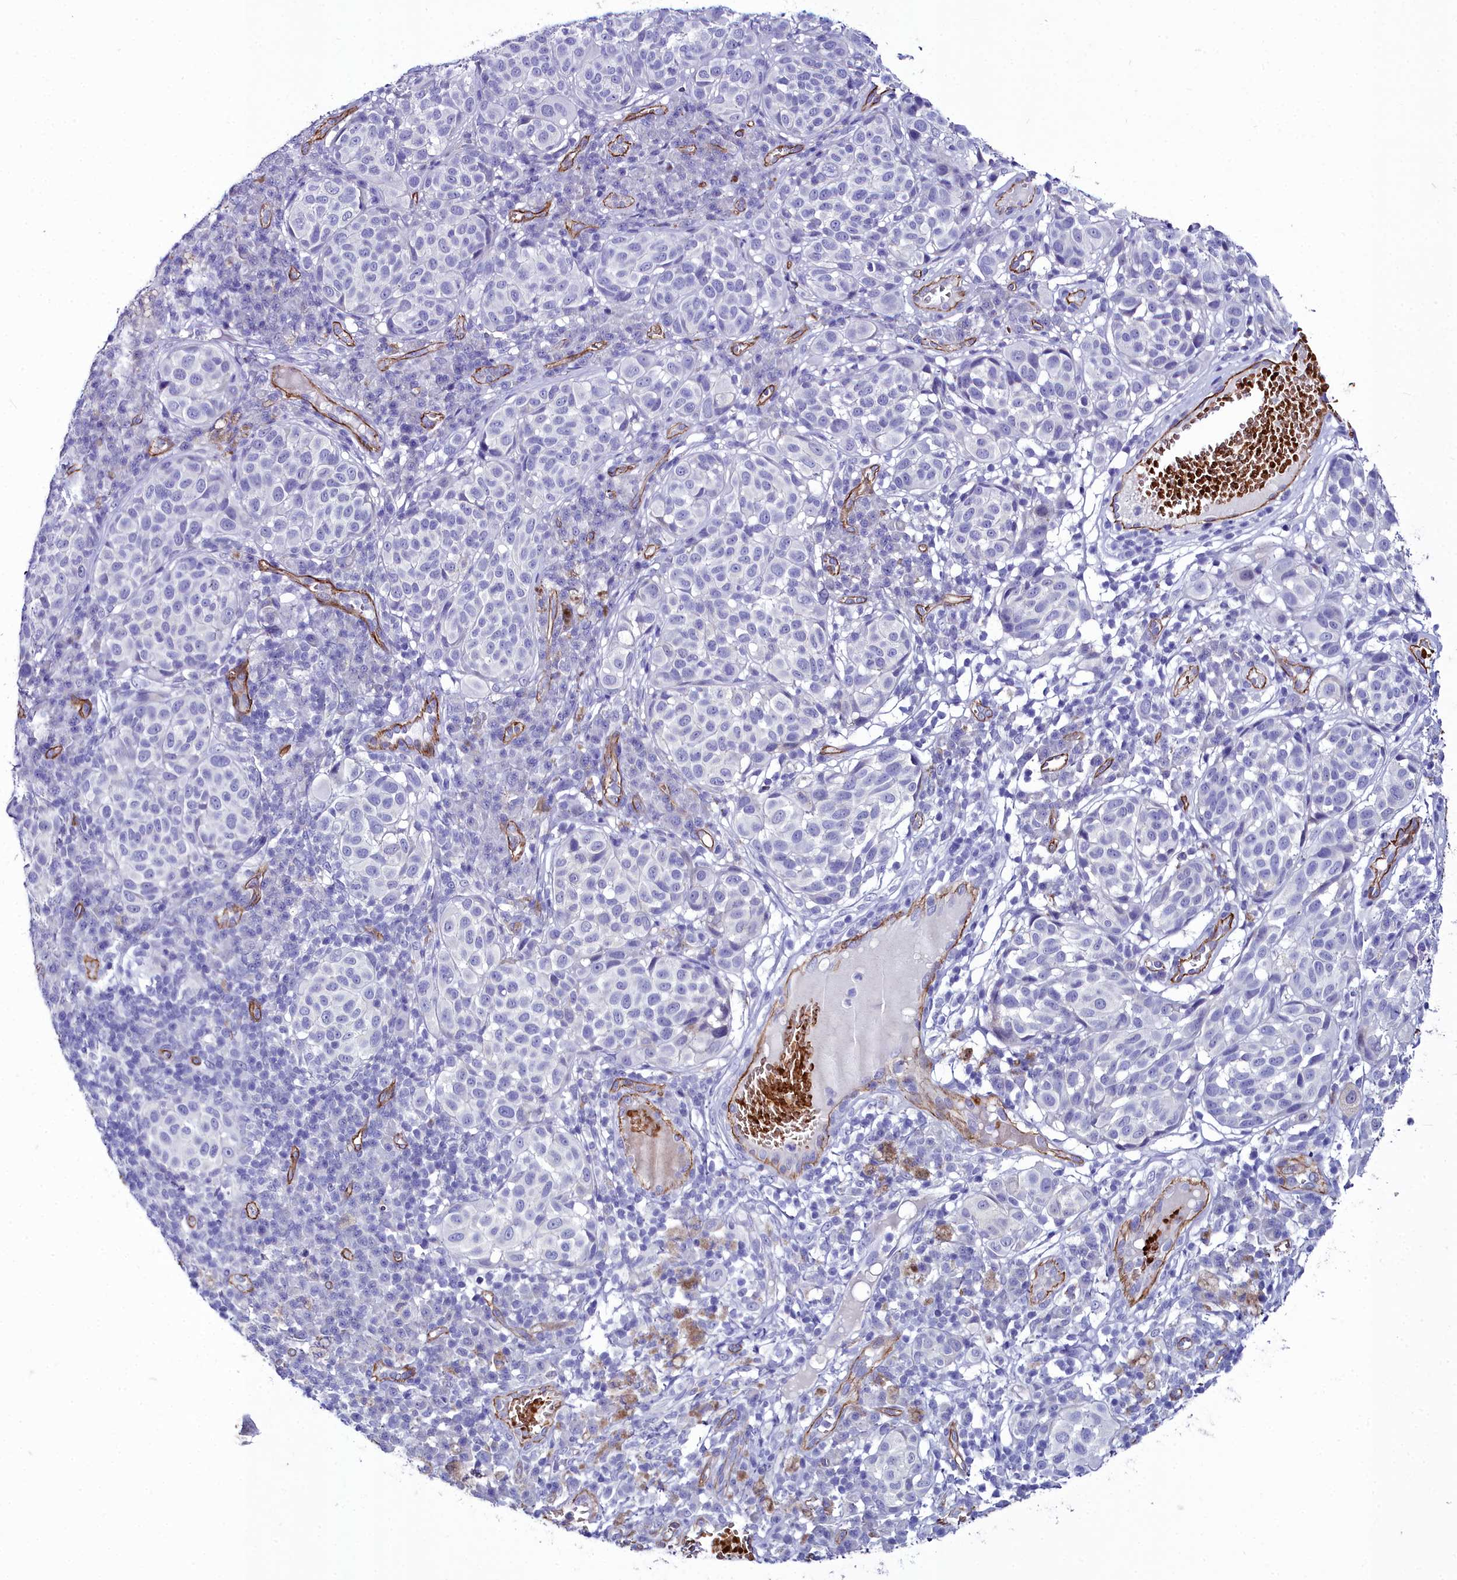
{"staining": {"intensity": "negative", "quantity": "none", "location": "none"}, "tissue": "melanoma", "cell_type": "Tumor cells", "image_type": "cancer", "snomed": [{"axis": "morphology", "description": "Malignant melanoma, NOS"}, {"axis": "topography", "description": "Skin"}], "caption": "DAB immunohistochemical staining of human malignant melanoma exhibits no significant positivity in tumor cells.", "gene": "CYP4F11", "patient": {"sex": "male", "age": 38}}